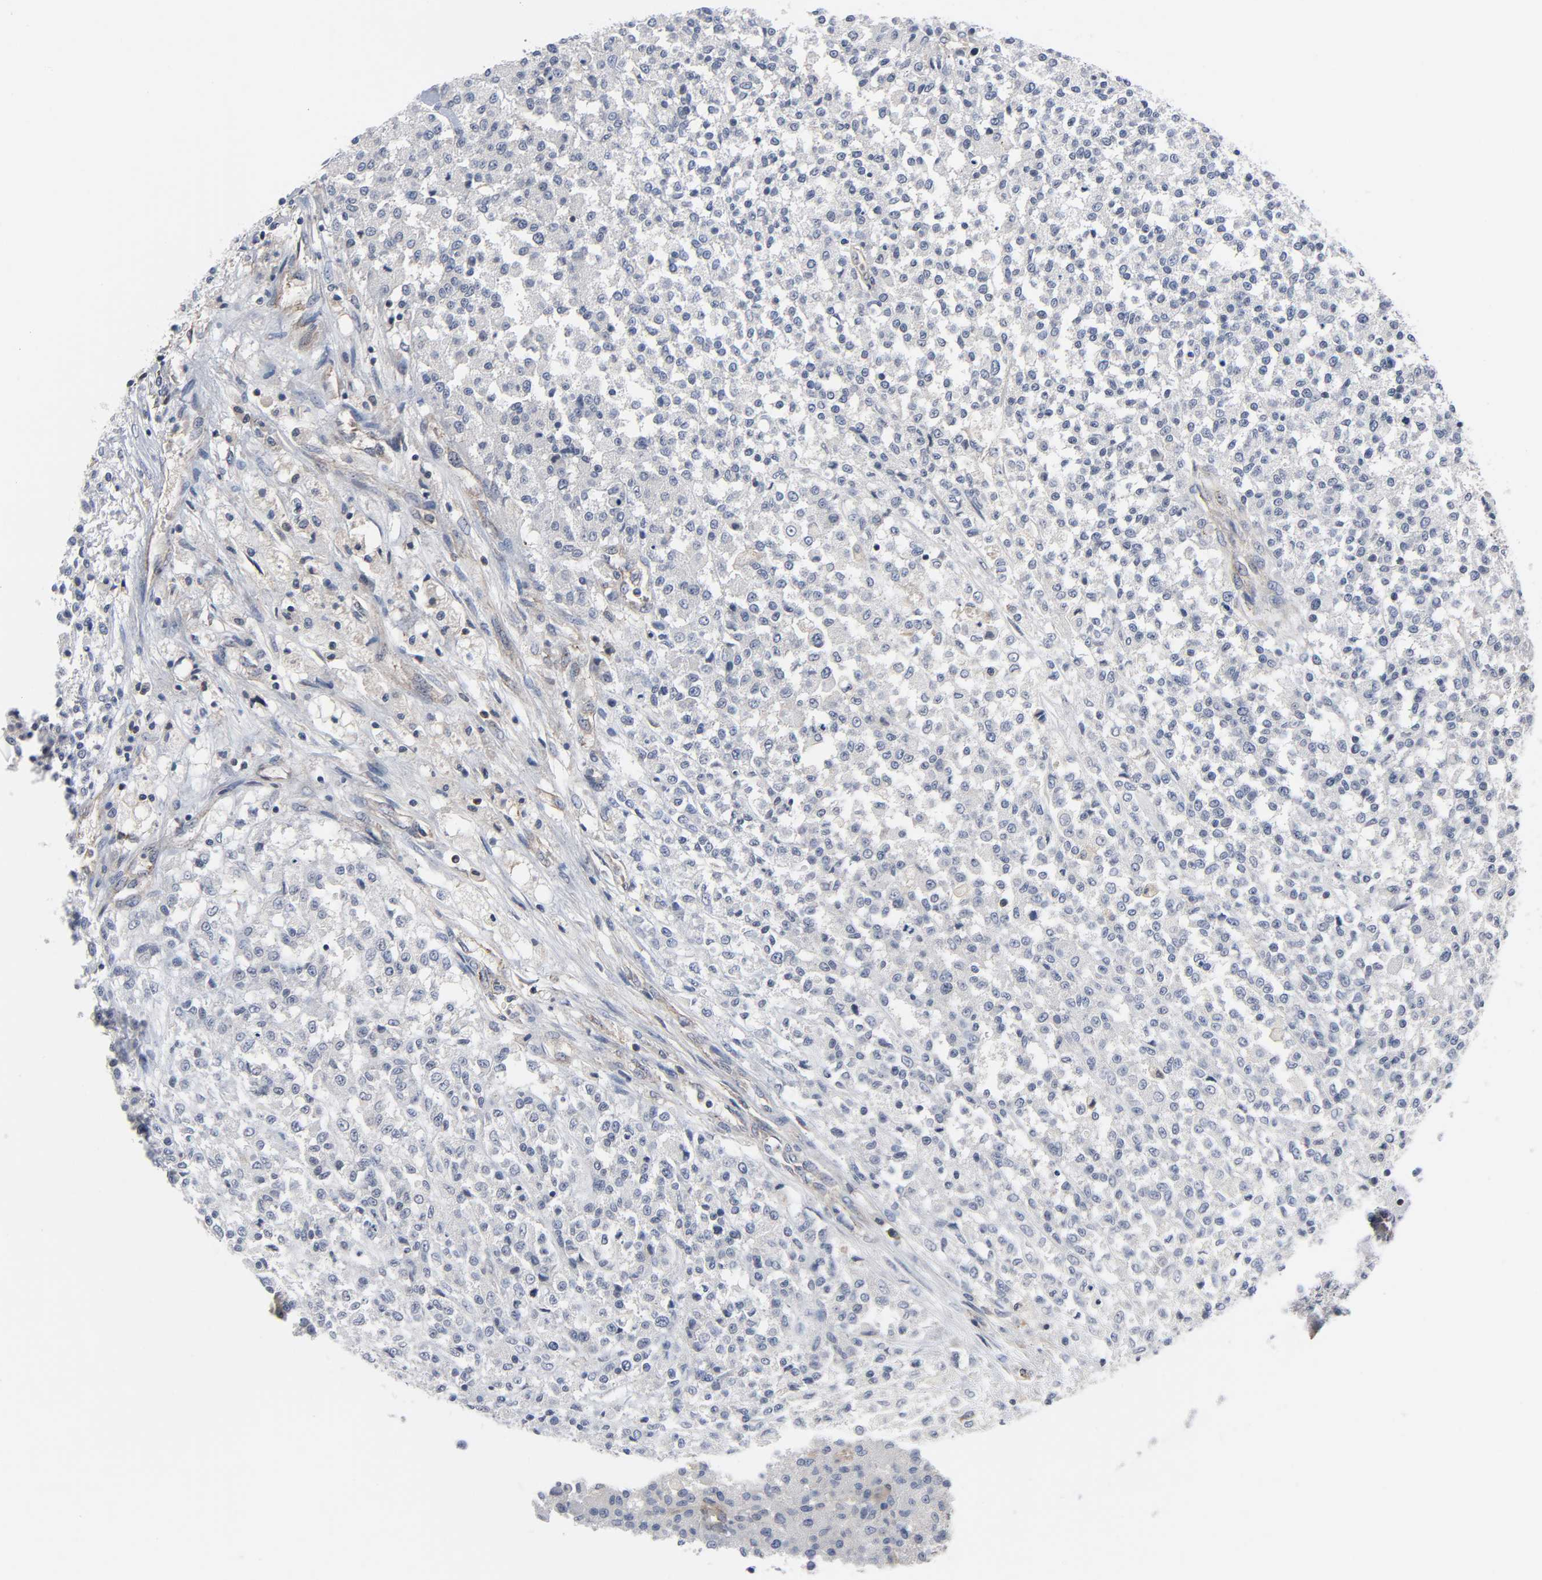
{"staining": {"intensity": "negative", "quantity": "none", "location": "none"}, "tissue": "testis cancer", "cell_type": "Tumor cells", "image_type": "cancer", "snomed": [{"axis": "morphology", "description": "Seminoma, NOS"}, {"axis": "topography", "description": "Testis"}], "caption": "Testis seminoma was stained to show a protein in brown. There is no significant expression in tumor cells.", "gene": "DDX10", "patient": {"sex": "male", "age": 59}}